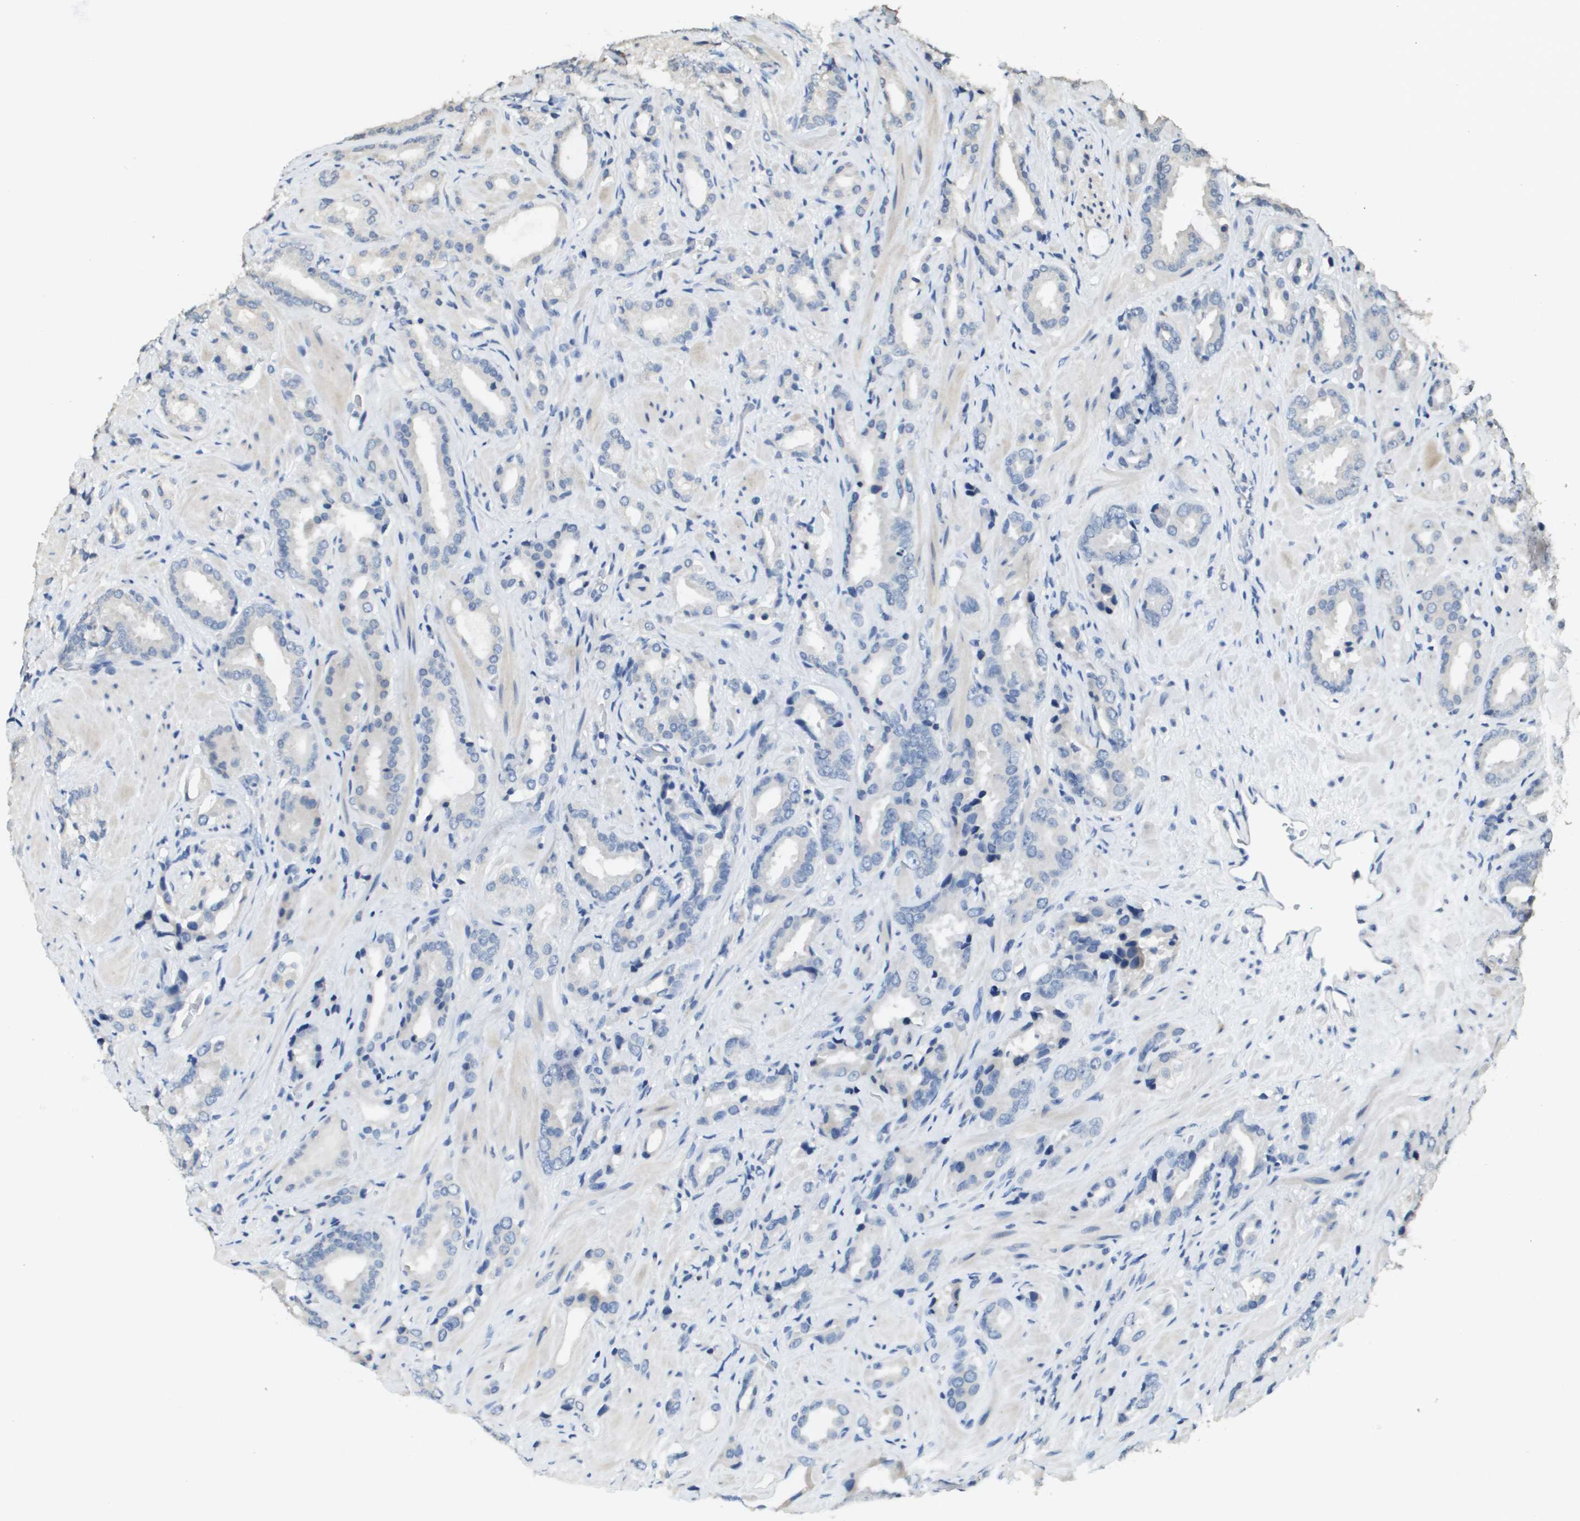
{"staining": {"intensity": "negative", "quantity": "none", "location": "none"}, "tissue": "prostate cancer", "cell_type": "Tumor cells", "image_type": "cancer", "snomed": [{"axis": "morphology", "description": "Adenocarcinoma, High grade"}, {"axis": "topography", "description": "Prostate"}], "caption": "This is an immunohistochemistry (IHC) image of human prostate cancer. There is no positivity in tumor cells.", "gene": "MT3", "patient": {"sex": "male", "age": 64}}